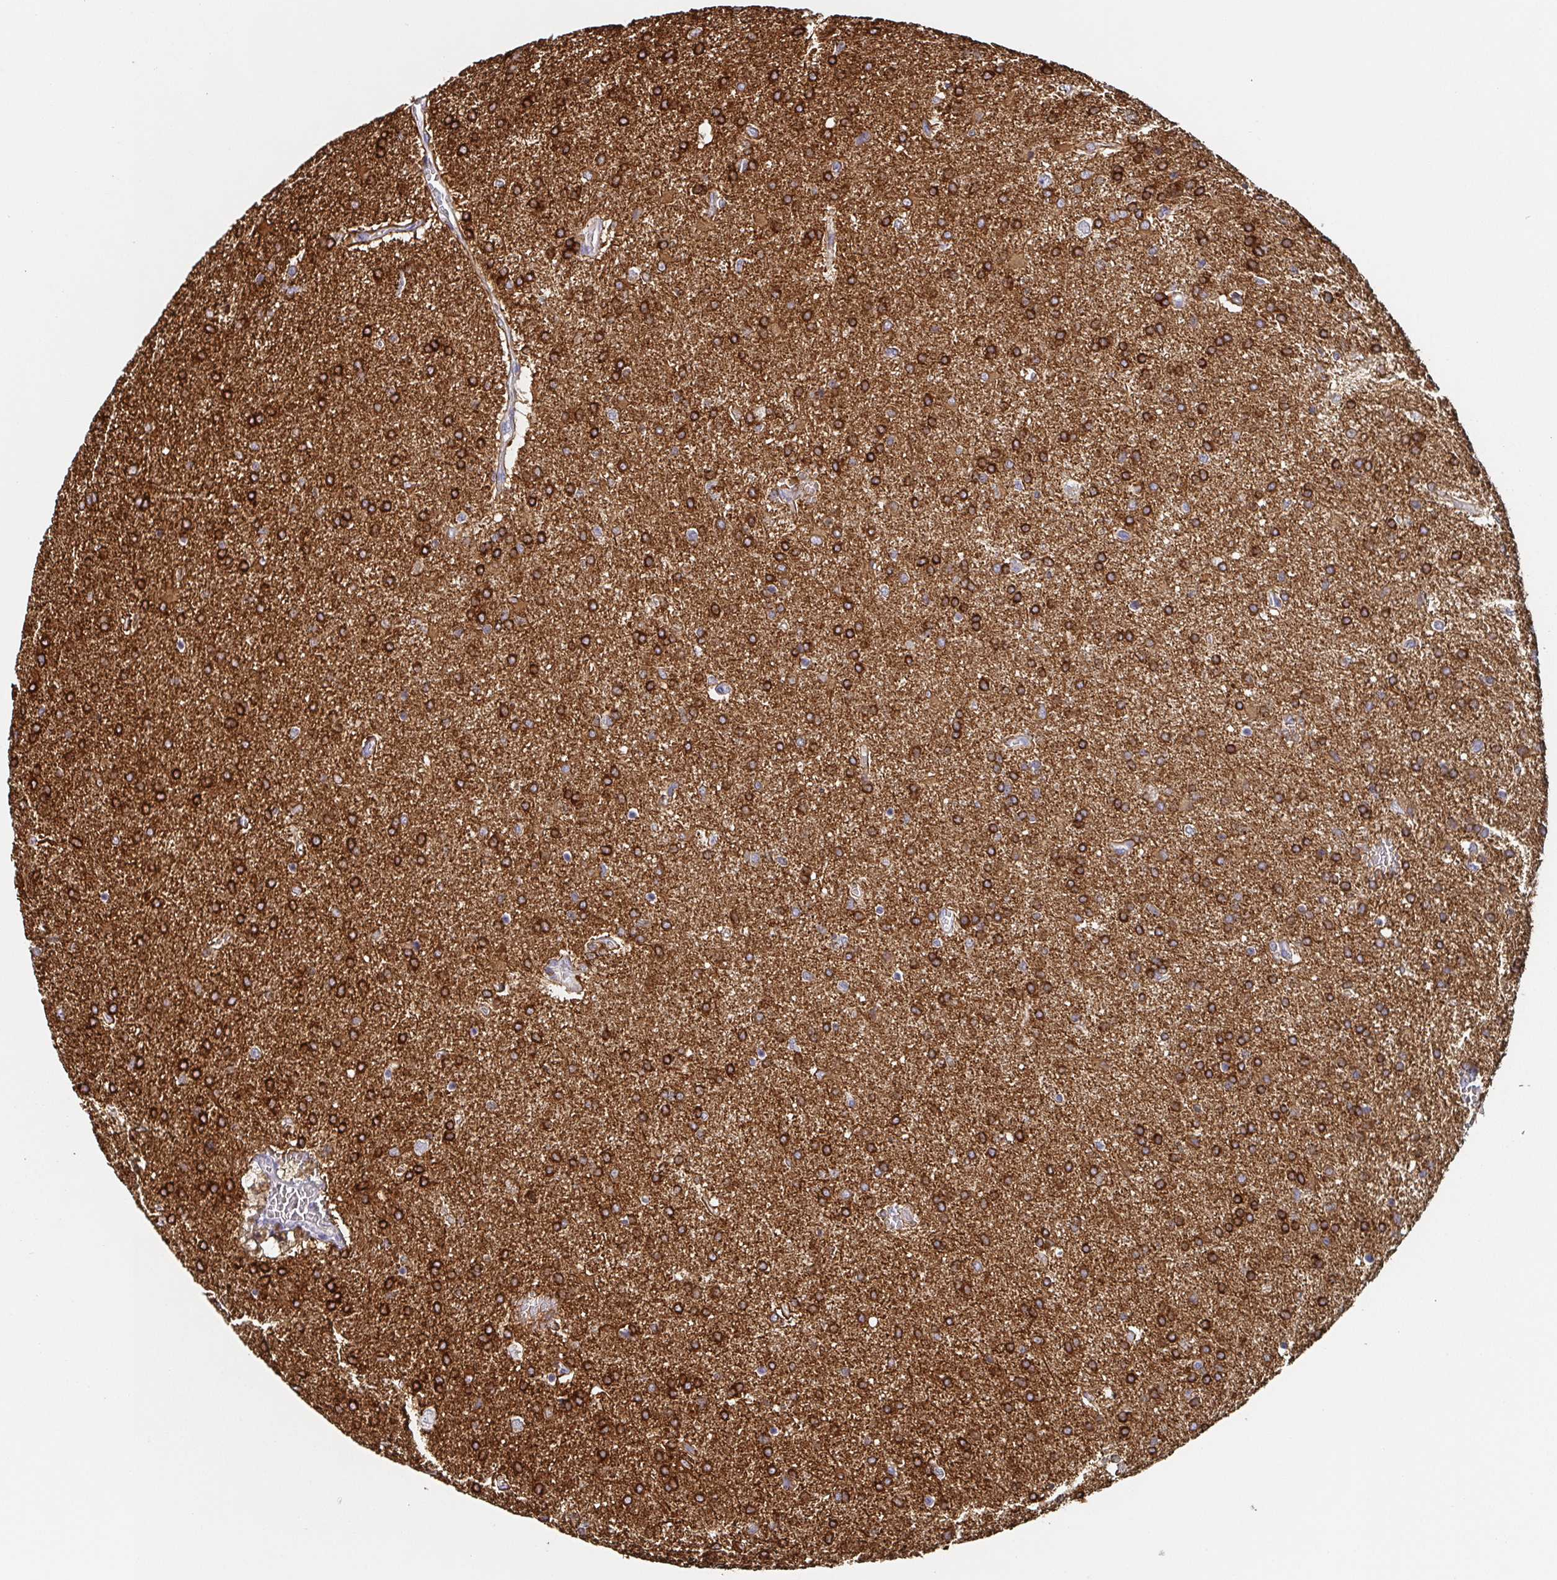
{"staining": {"intensity": "strong", "quantity": ">75%", "location": "cytoplasmic/membranous"}, "tissue": "glioma", "cell_type": "Tumor cells", "image_type": "cancer", "snomed": [{"axis": "morphology", "description": "Glioma, malignant, High grade"}, {"axis": "topography", "description": "Brain"}], "caption": "Immunohistochemistry (IHC) micrograph of glioma stained for a protein (brown), which shows high levels of strong cytoplasmic/membranous expression in approximately >75% of tumor cells.", "gene": "TUFT1", "patient": {"sex": "male", "age": 68}}